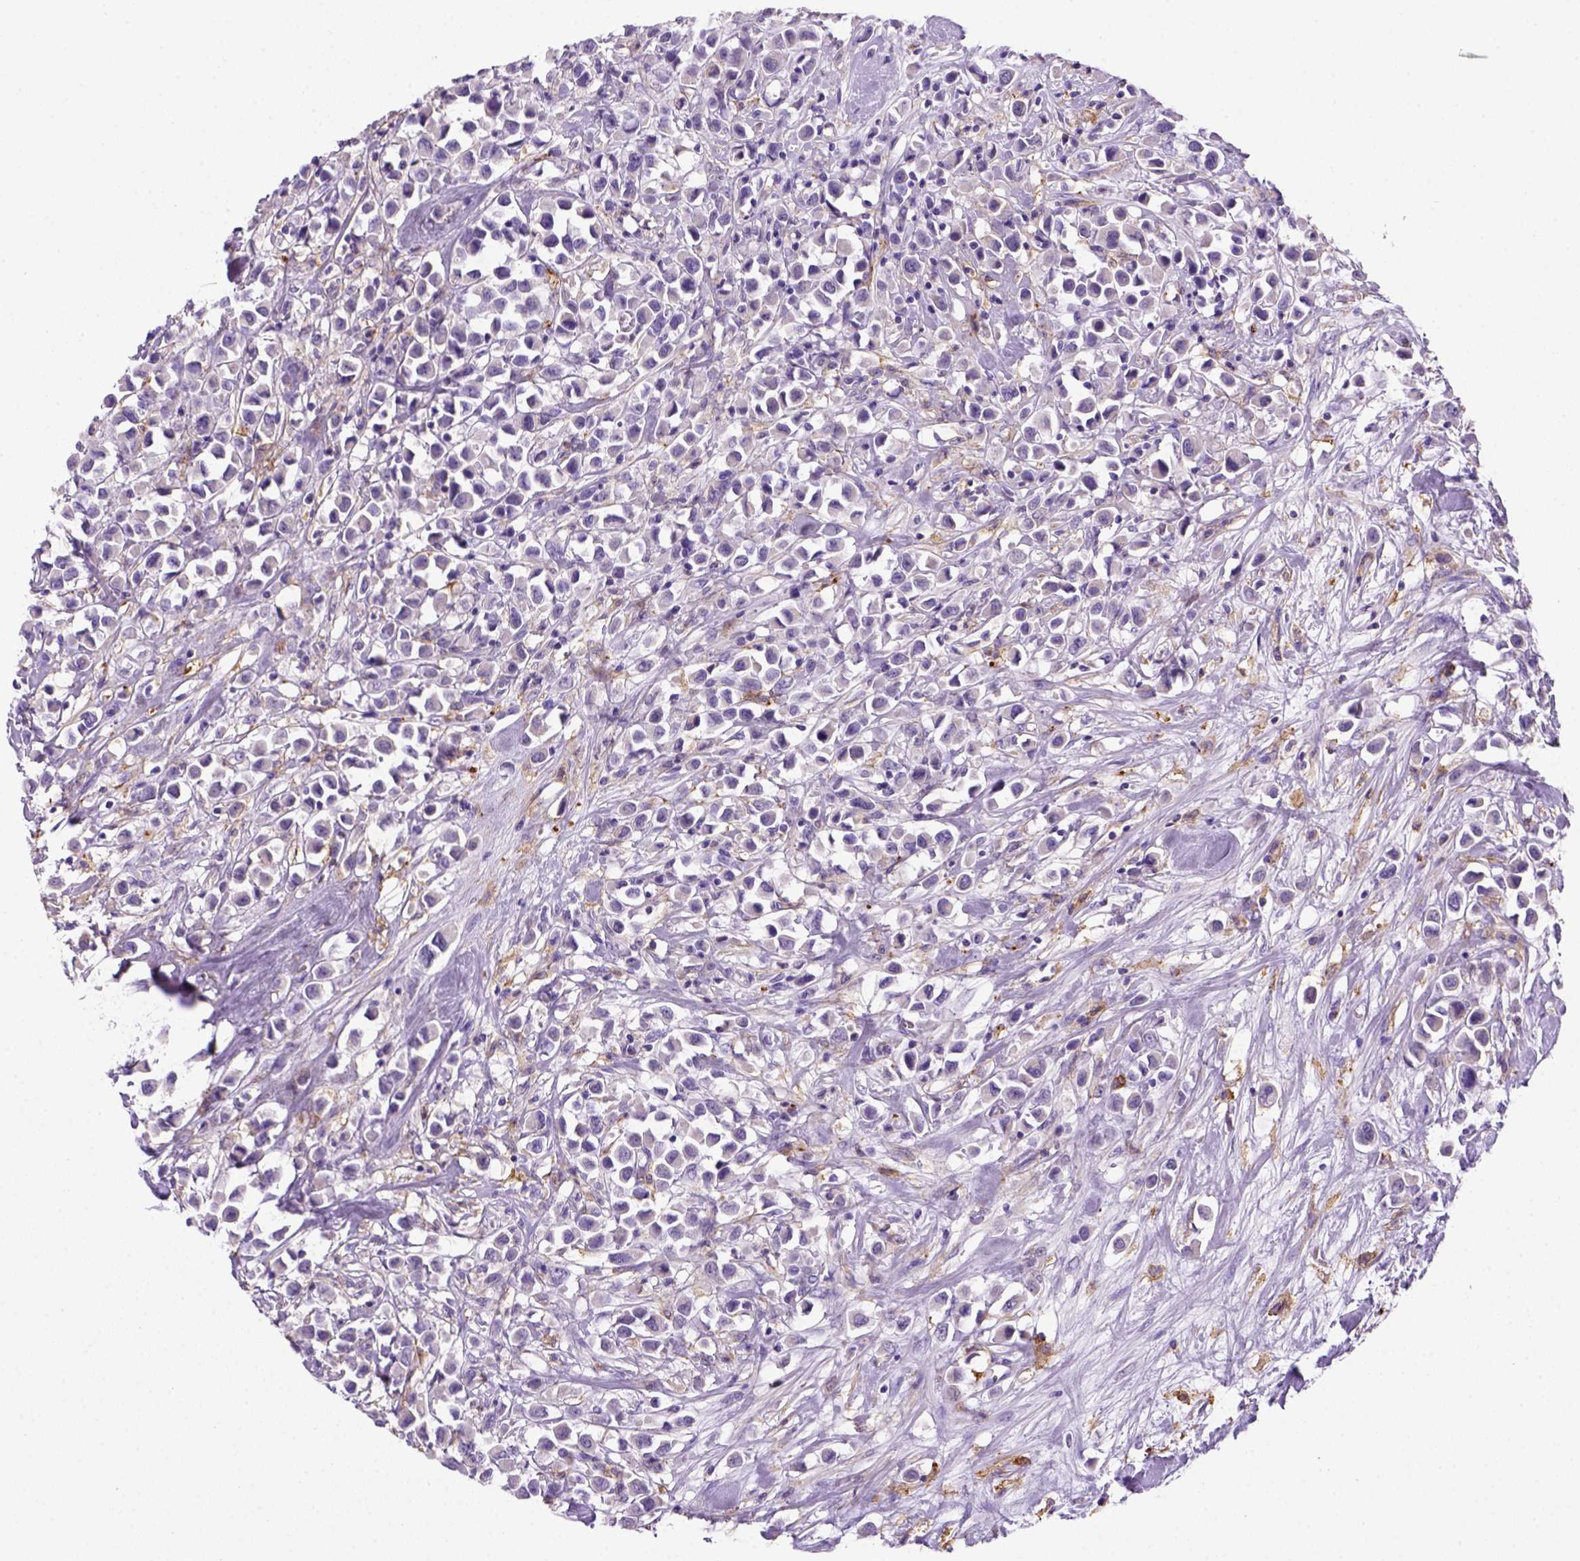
{"staining": {"intensity": "negative", "quantity": "none", "location": "none"}, "tissue": "breast cancer", "cell_type": "Tumor cells", "image_type": "cancer", "snomed": [{"axis": "morphology", "description": "Duct carcinoma"}, {"axis": "topography", "description": "Breast"}], "caption": "The image shows no significant staining in tumor cells of breast intraductal carcinoma.", "gene": "CD14", "patient": {"sex": "female", "age": 61}}